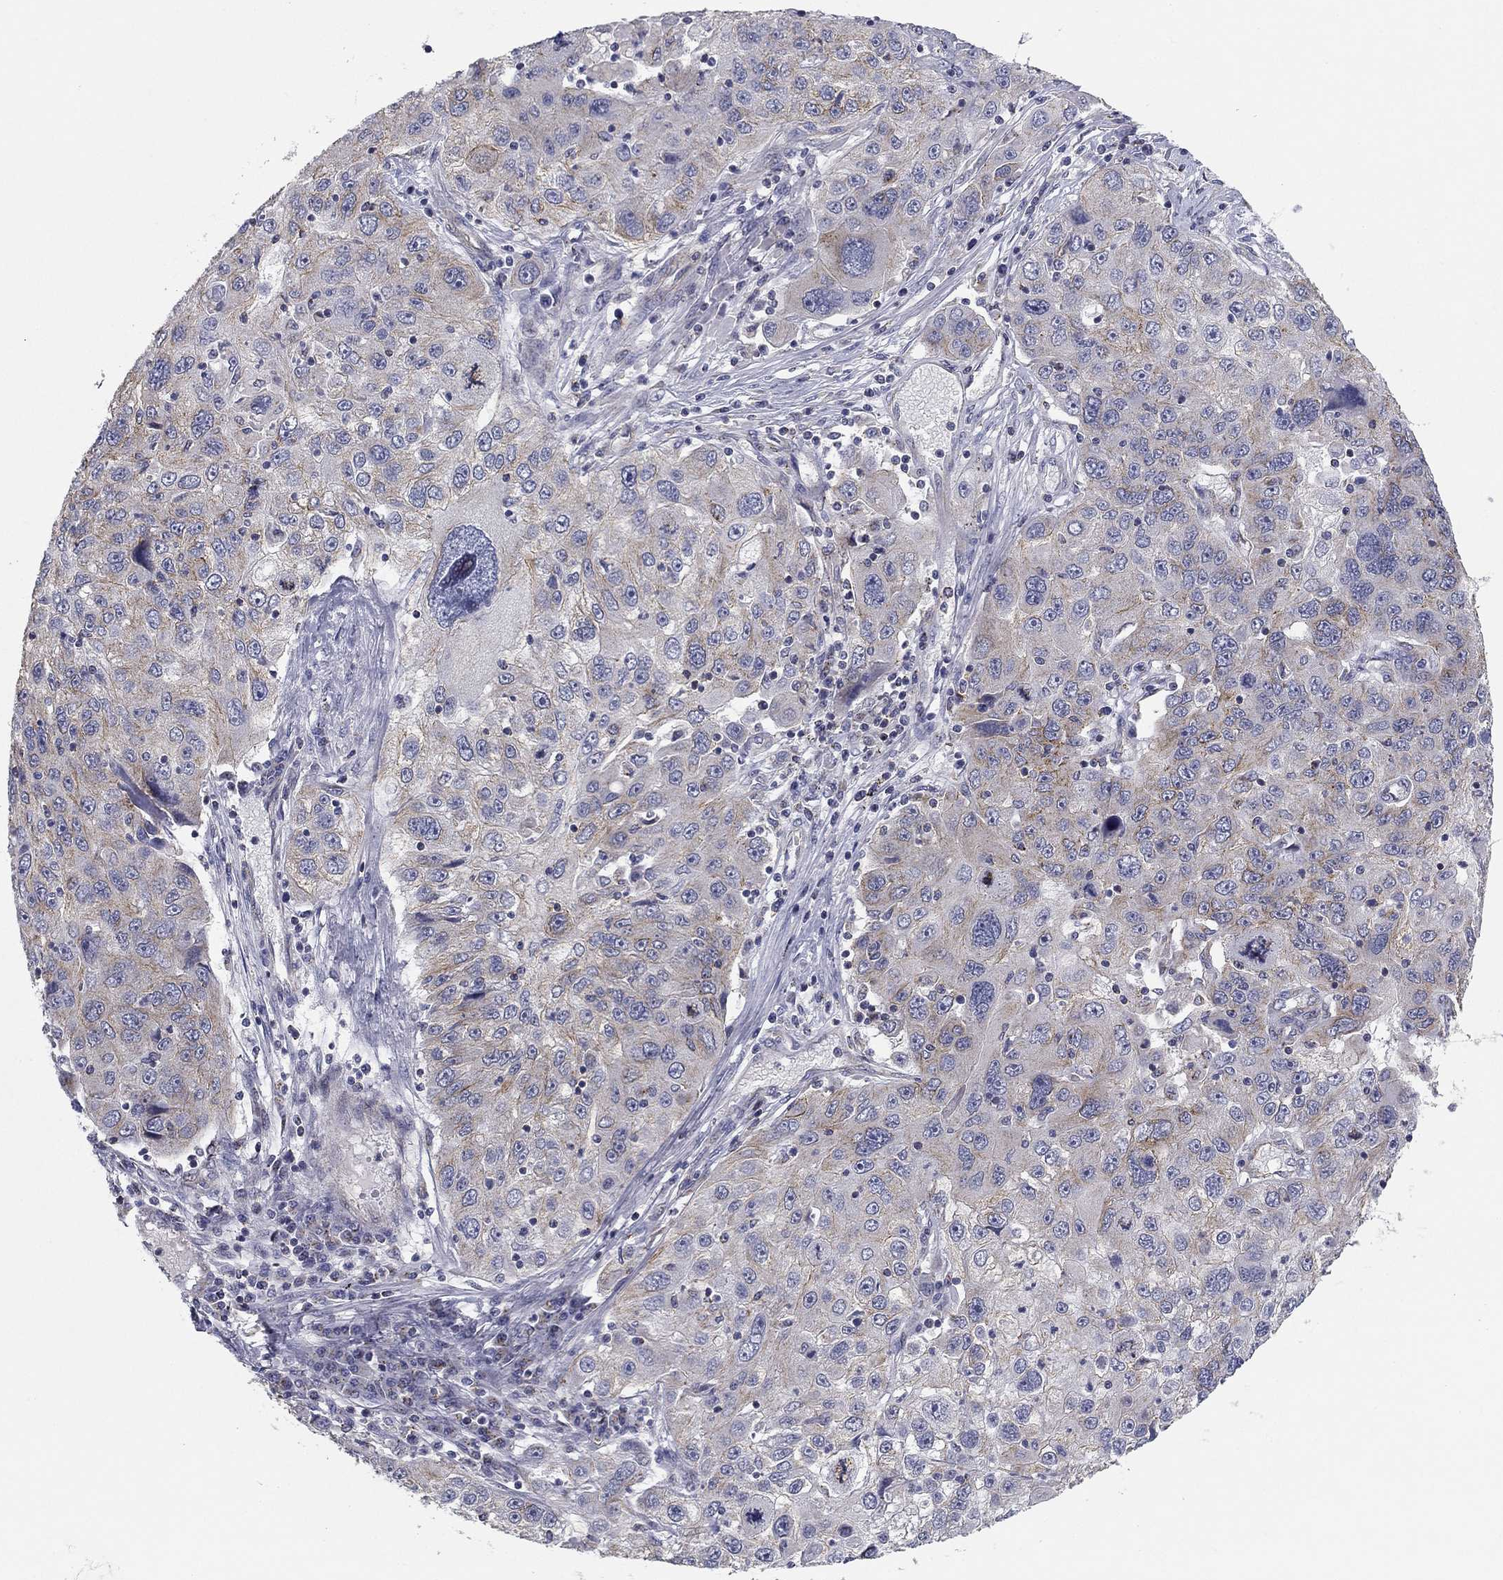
{"staining": {"intensity": "weak", "quantity": "<25%", "location": "cytoplasmic/membranous"}, "tissue": "stomach cancer", "cell_type": "Tumor cells", "image_type": "cancer", "snomed": [{"axis": "morphology", "description": "Adenocarcinoma, NOS"}, {"axis": "topography", "description": "Stomach"}], "caption": "An IHC photomicrograph of adenocarcinoma (stomach) is shown. There is no staining in tumor cells of adenocarcinoma (stomach).", "gene": "SEPTIN3", "patient": {"sex": "male", "age": 56}}